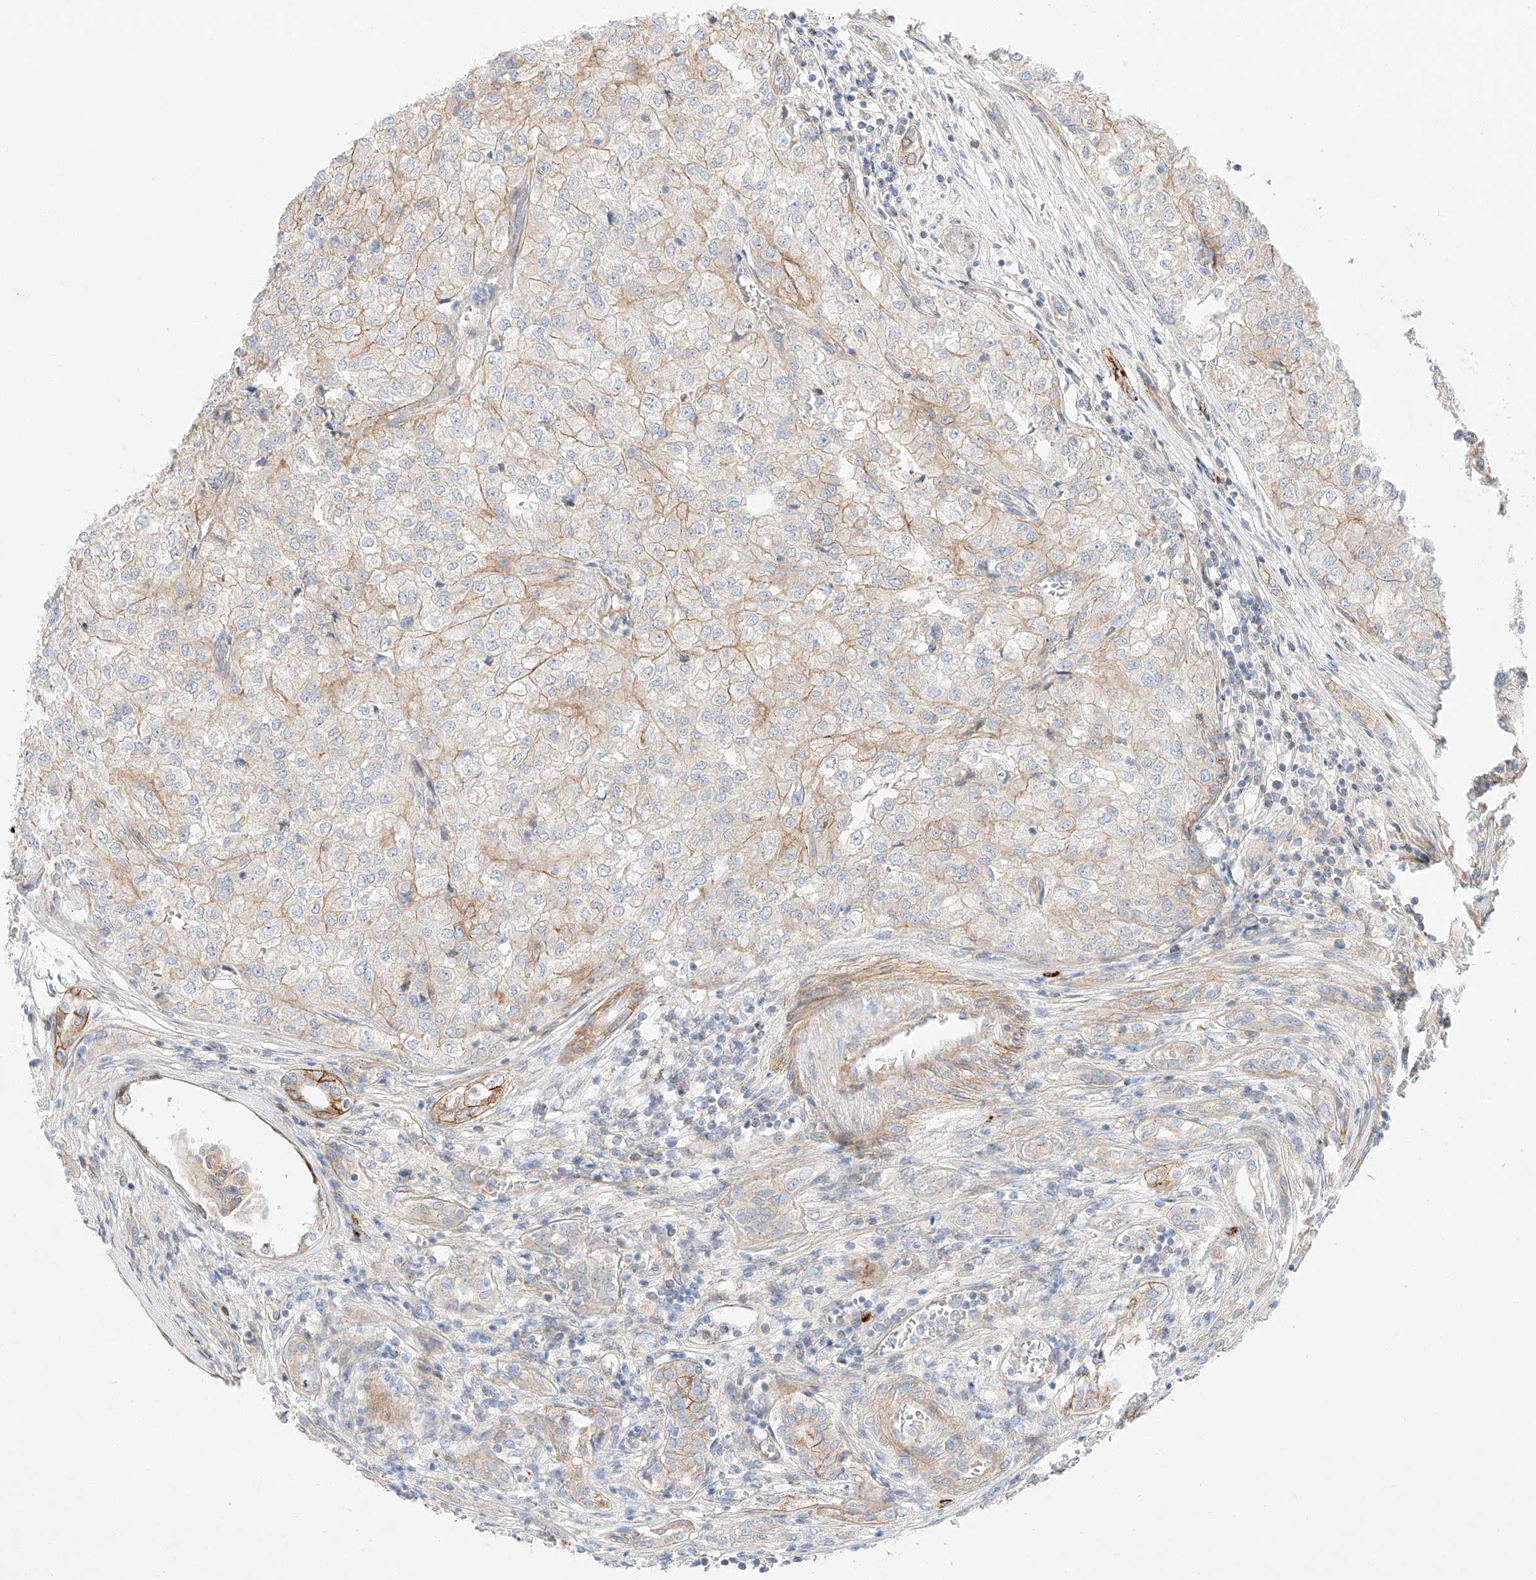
{"staining": {"intensity": "moderate", "quantity": "<25%", "location": "cytoplasmic/membranous"}, "tissue": "renal cancer", "cell_type": "Tumor cells", "image_type": "cancer", "snomed": [{"axis": "morphology", "description": "Adenocarcinoma, NOS"}, {"axis": "topography", "description": "Kidney"}], "caption": "Immunohistochemical staining of renal cancer (adenocarcinoma) demonstrates low levels of moderate cytoplasmic/membranous protein positivity in approximately <25% of tumor cells. The staining is performed using DAB brown chromogen to label protein expression. The nuclei are counter-stained blue using hematoxylin.", "gene": "MINDY4", "patient": {"sex": "female", "age": 54}}